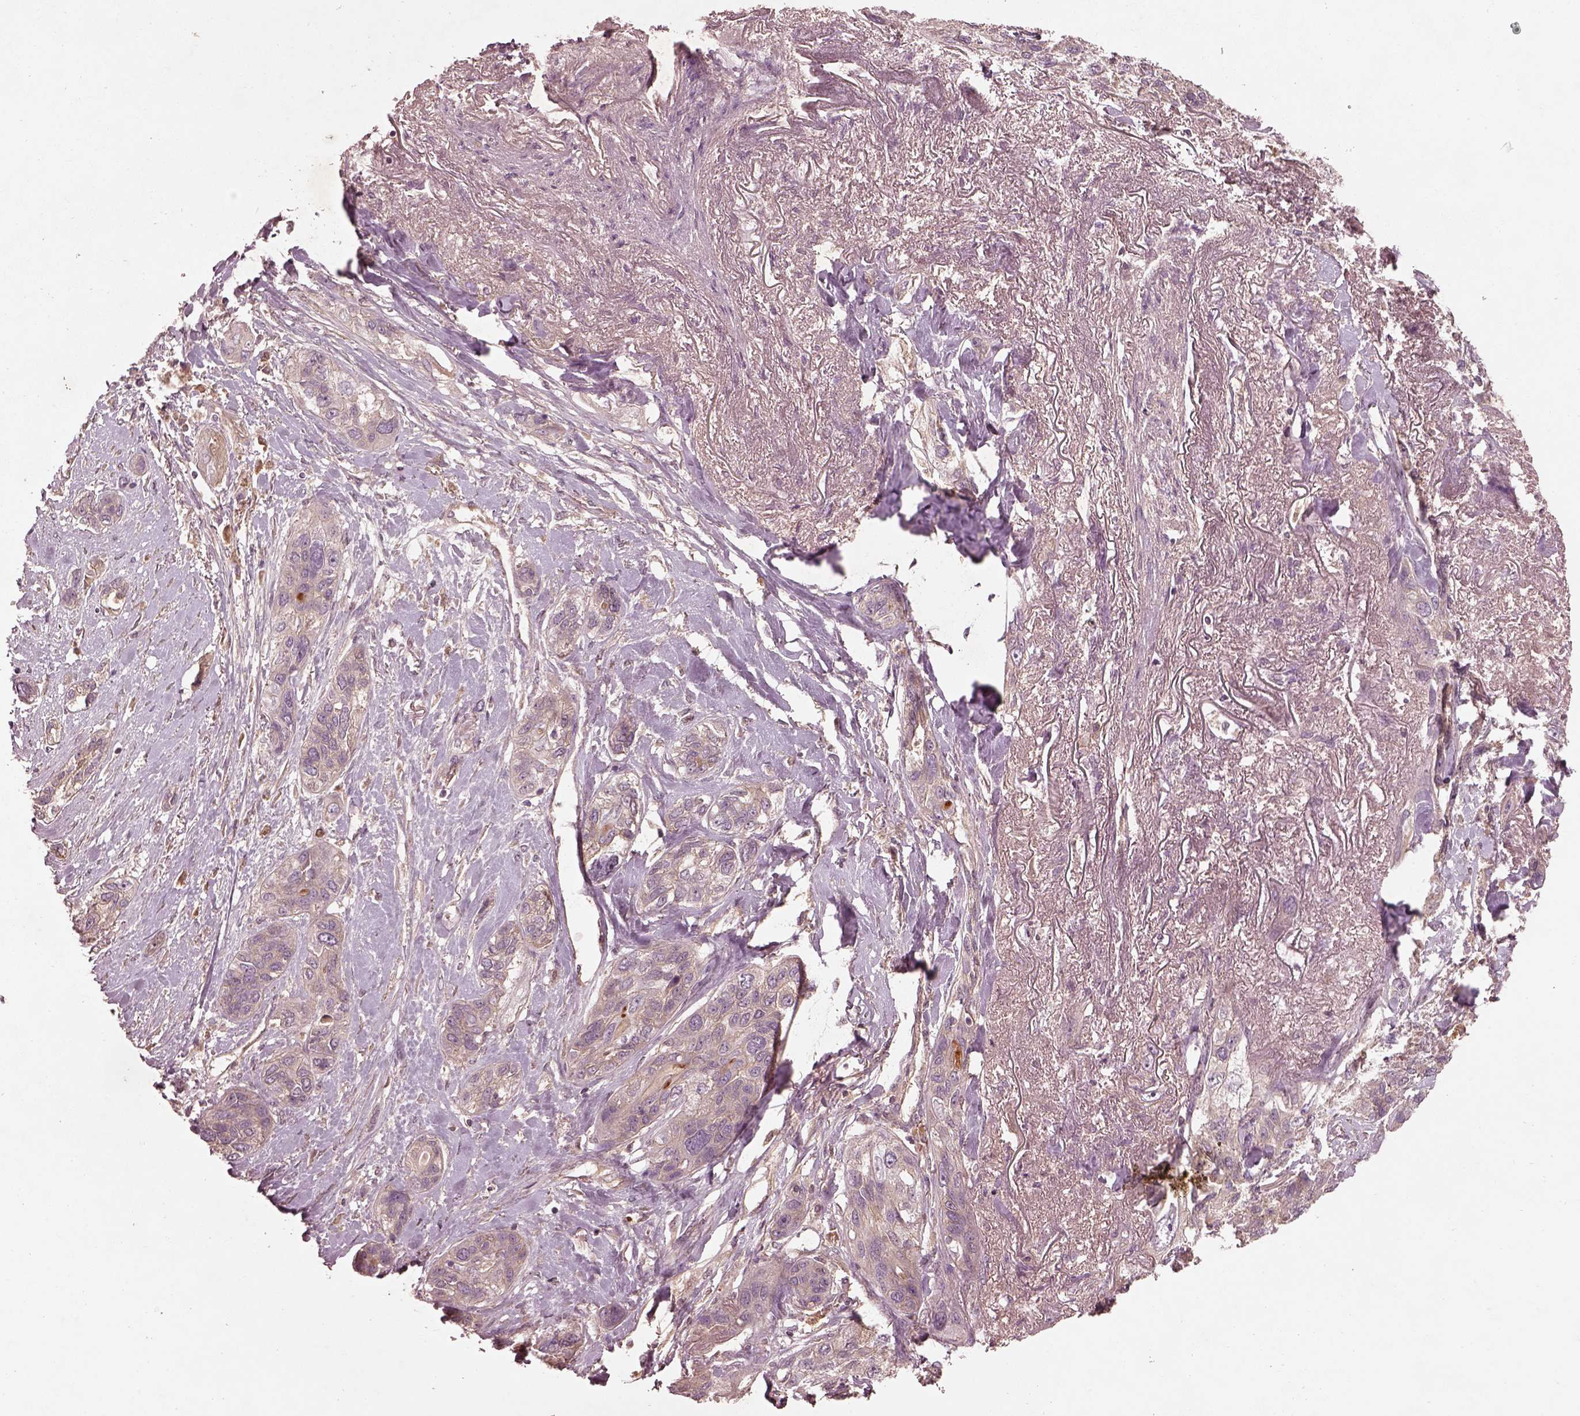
{"staining": {"intensity": "negative", "quantity": "none", "location": "none"}, "tissue": "lung cancer", "cell_type": "Tumor cells", "image_type": "cancer", "snomed": [{"axis": "morphology", "description": "Squamous cell carcinoma, NOS"}, {"axis": "topography", "description": "Lung"}], "caption": "An immunohistochemistry (IHC) photomicrograph of squamous cell carcinoma (lung) is shown. There is no staining in tumor cells of squamous cell carcinoma (lung).", "gene": "FAM234A", "patient": {"sex": "female", "age": 70}}